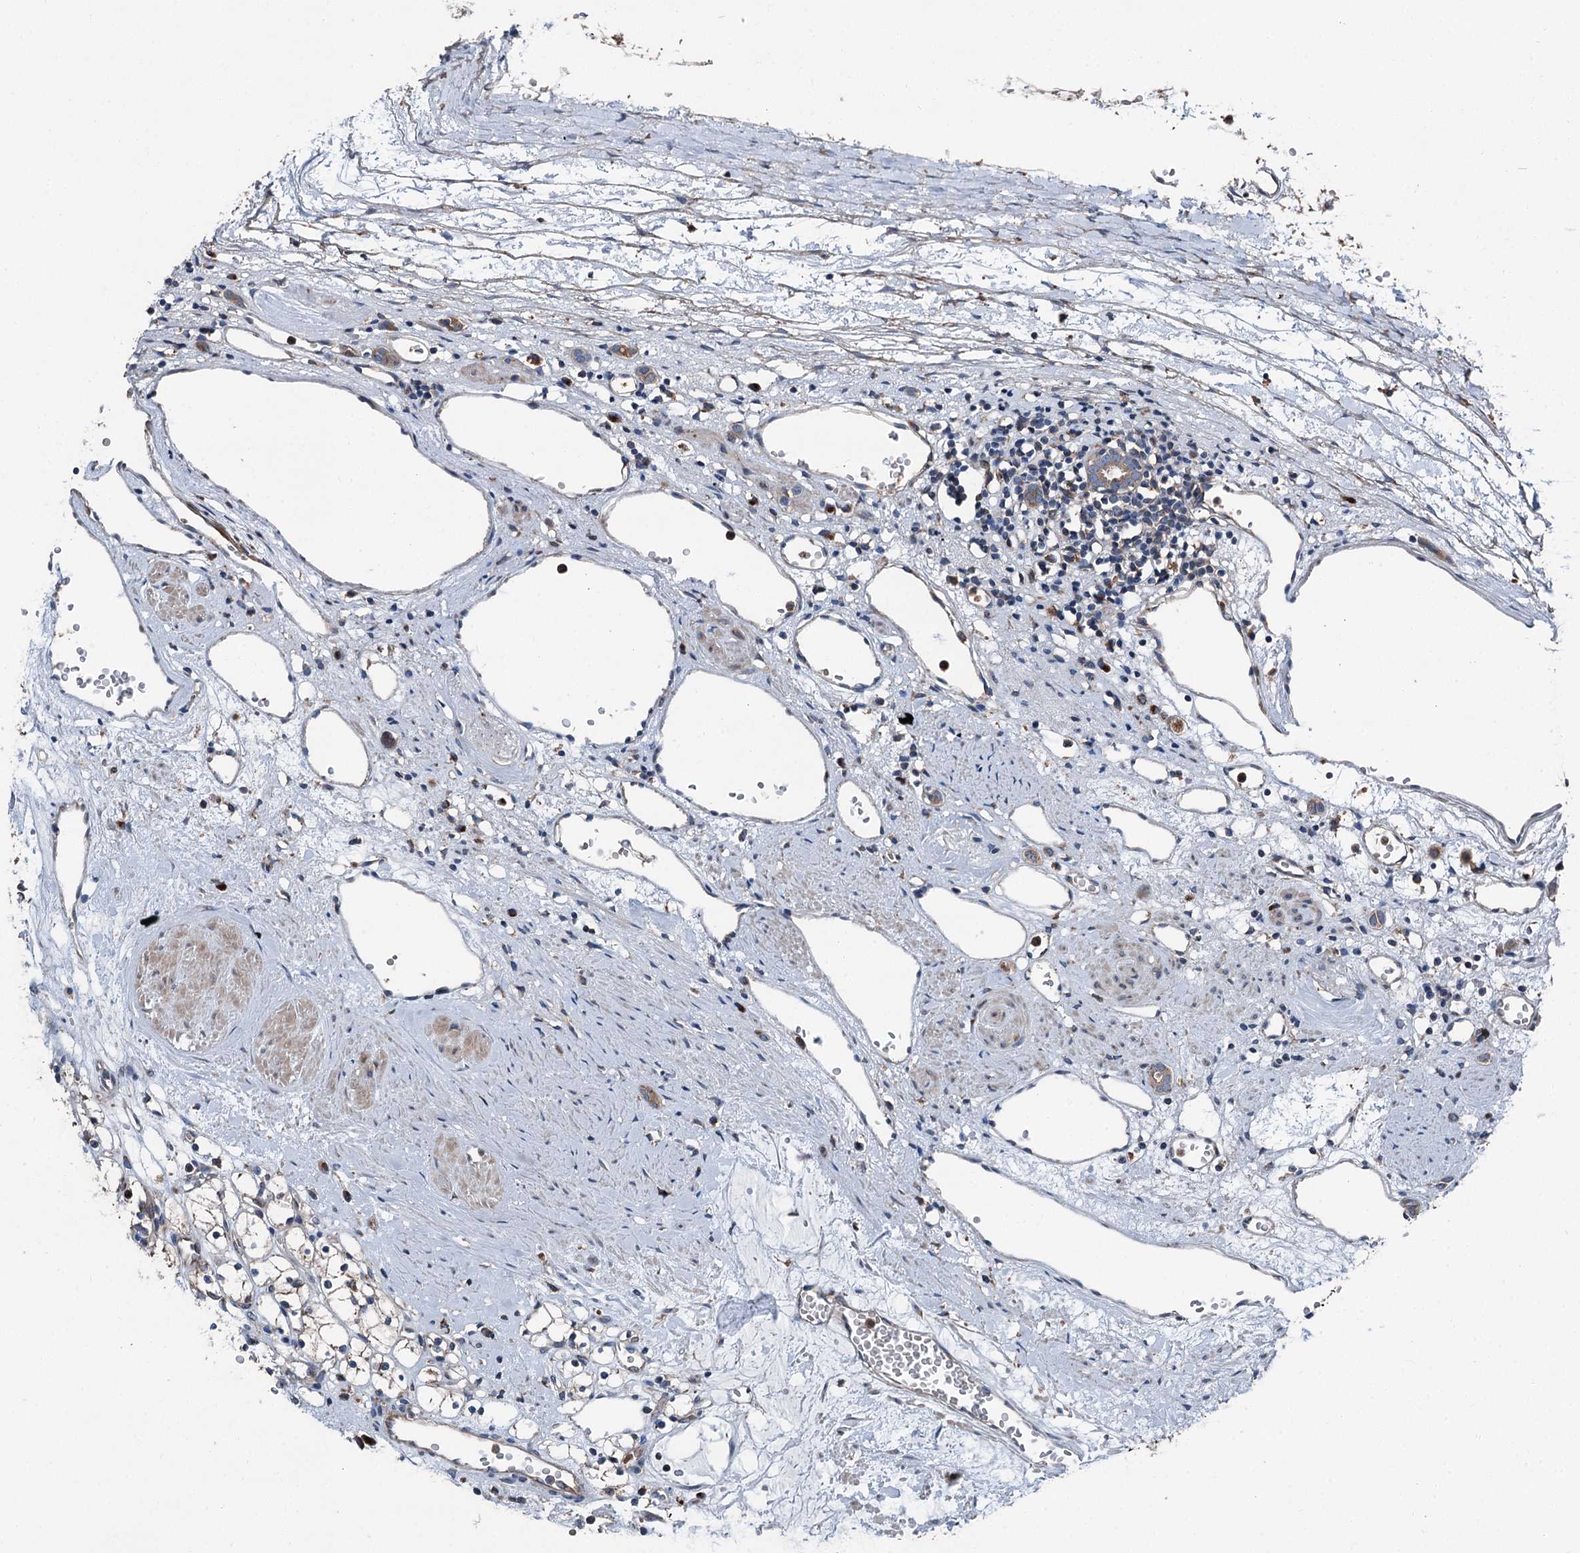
{"staining": {"intensity": "weak", "quantity": "<25%", "location": "cytoplasmic/membranous"}, "tissue": "renal cancer", "cell_type": "Tumor cells", "image_type": "cancer", "snomed": [{"axis": "morphology", "description": "Adenocarcinoma, NOS"}, {"axis": "topography", "description": "Kidney"}], "caption": "The IHC image has no significant positivity in tumor cells of renal cancer (adenocarcinoma) tissue.", "gene": "RUFY1", "patient": {"sex": "female", "age": 59}}